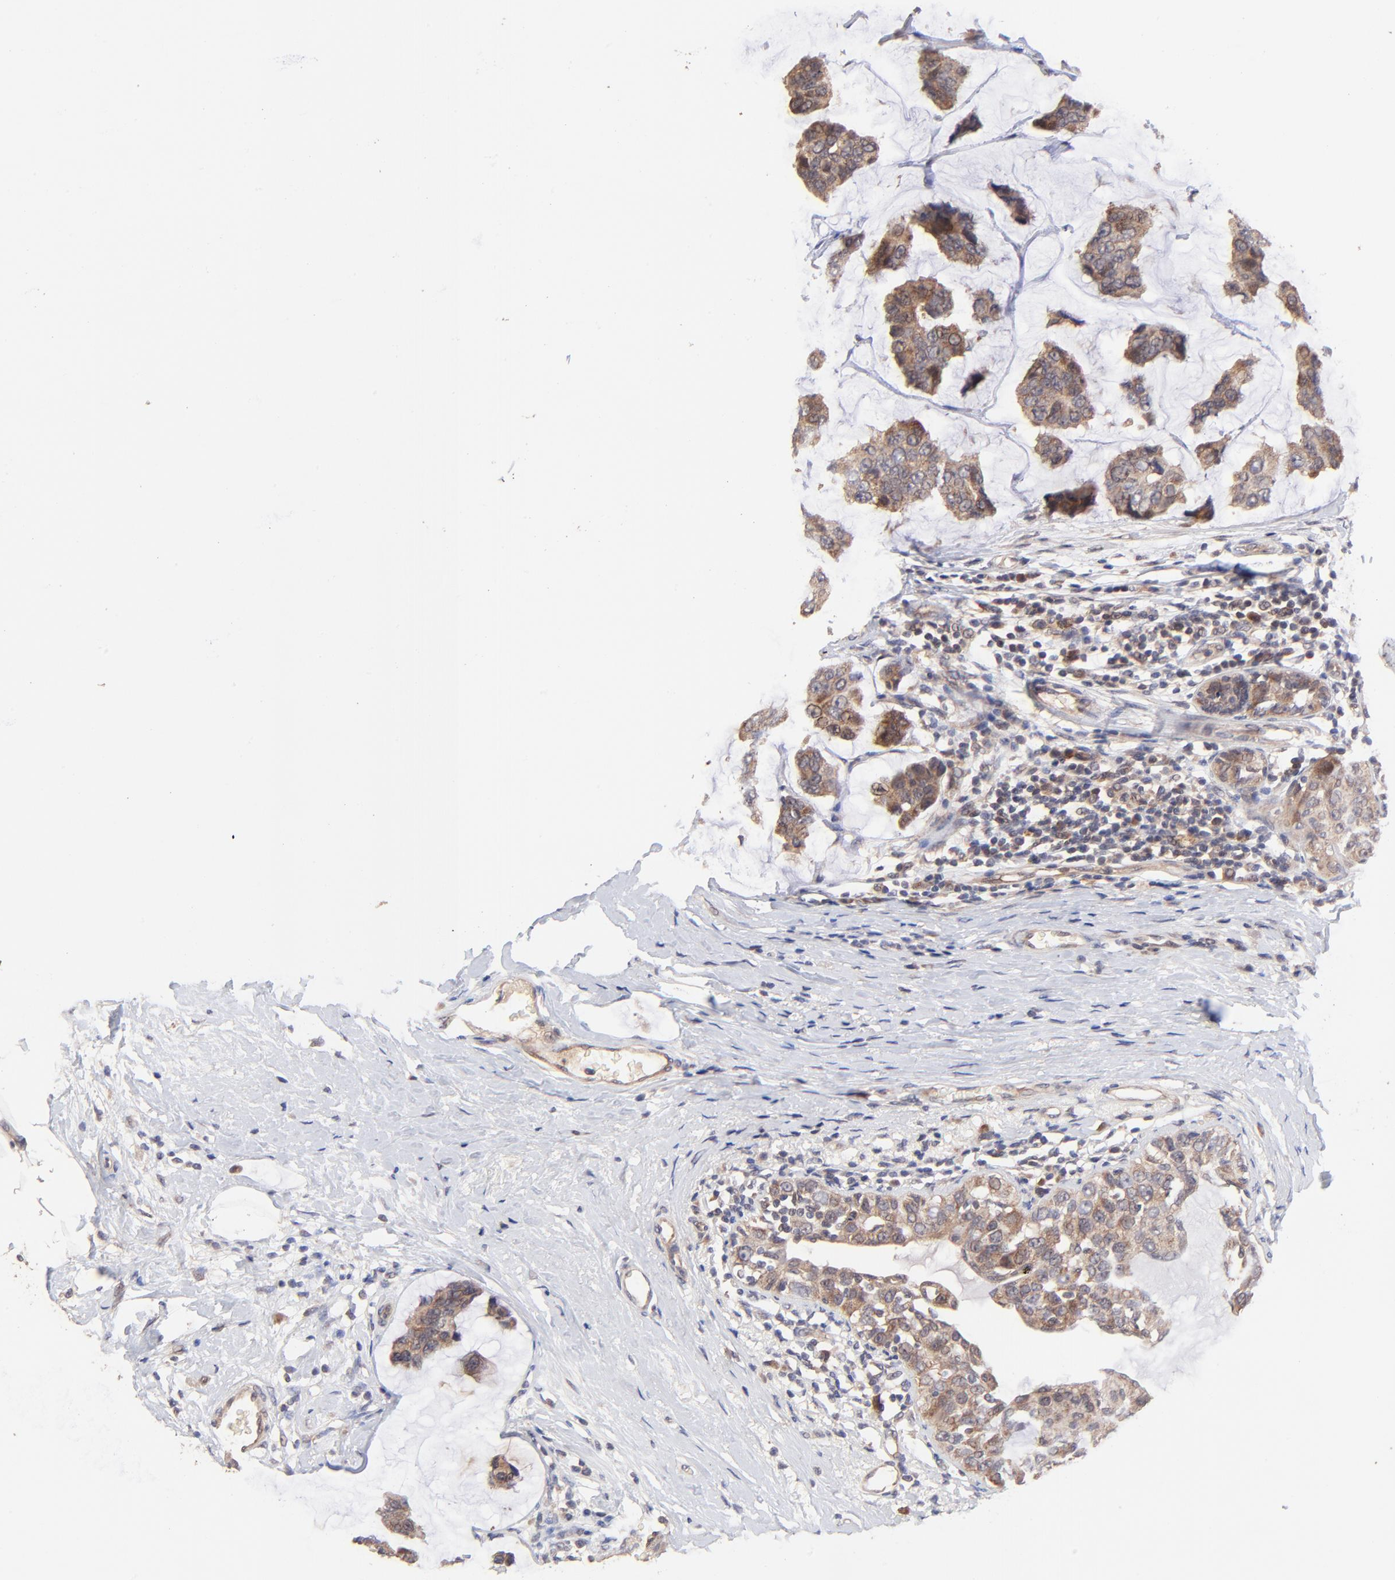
{"staining": {"intensity": "moderate", "quantity": ">75%", "location": "cytoplasmic/membranous"}, "tissue": "breast cancer", "cell_type": "Tumor cells", "image_type": "cancer", "snomed": [{"axis": "morphology", "description": "Normal tissue, NOS"}, {"axis": "morphology", "description": "Duct carcinoma"}, {"axis": "topography", "description": "Breast"}], "caption": "High-power microscopy captured an IHC micrograph of breast invasive ductal carcinoma, revealing moderate cytoplasmic/membranous positivity in approximately >75% of tumor cells.", "gene": "BAIAP2L2", "patient": {"sex": "female", "age": 50}}